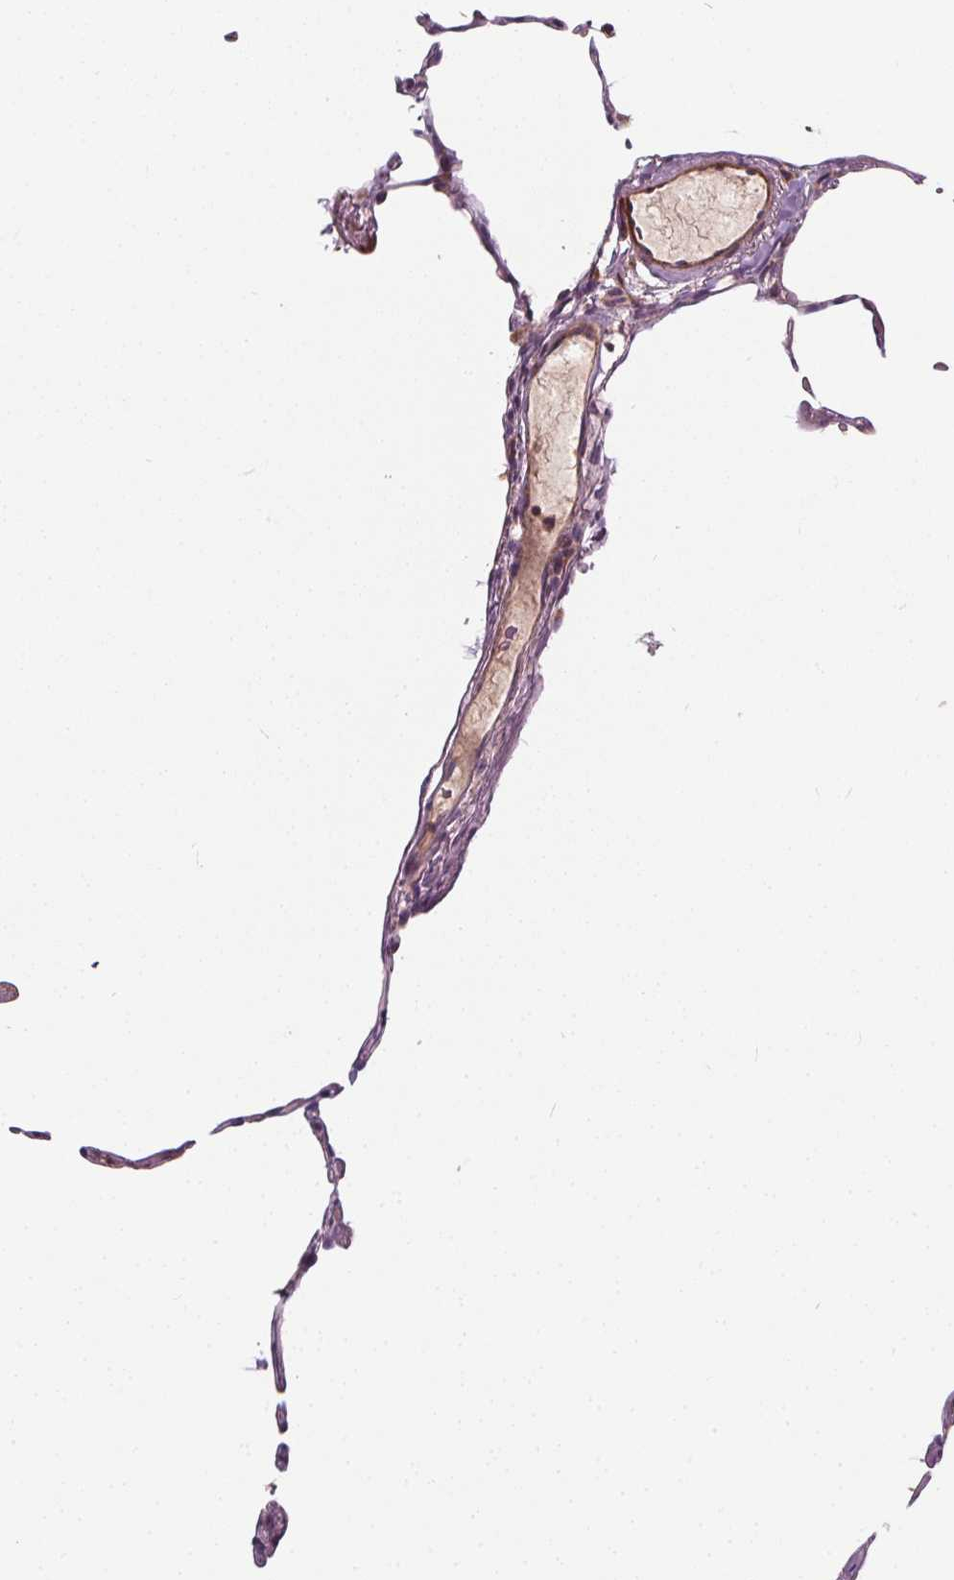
{"staining": {"intensity": "negative", "quantity": "none", "location": "none"}, "tissue": "lung", "cell_type": "Alveolar cells", "image_type": "normal", "snomed": [{"axis": "morphology", "description": "Normal tissue, NOS"}, {"axis": "topography", "description": "Lung"}], "caption": "Unremarkable lung was stained to show a protein in brown. There is no significant staining in alveolar cells.", "gene": "ORAI2", "patient": {"sex": "female", "age": 57}}